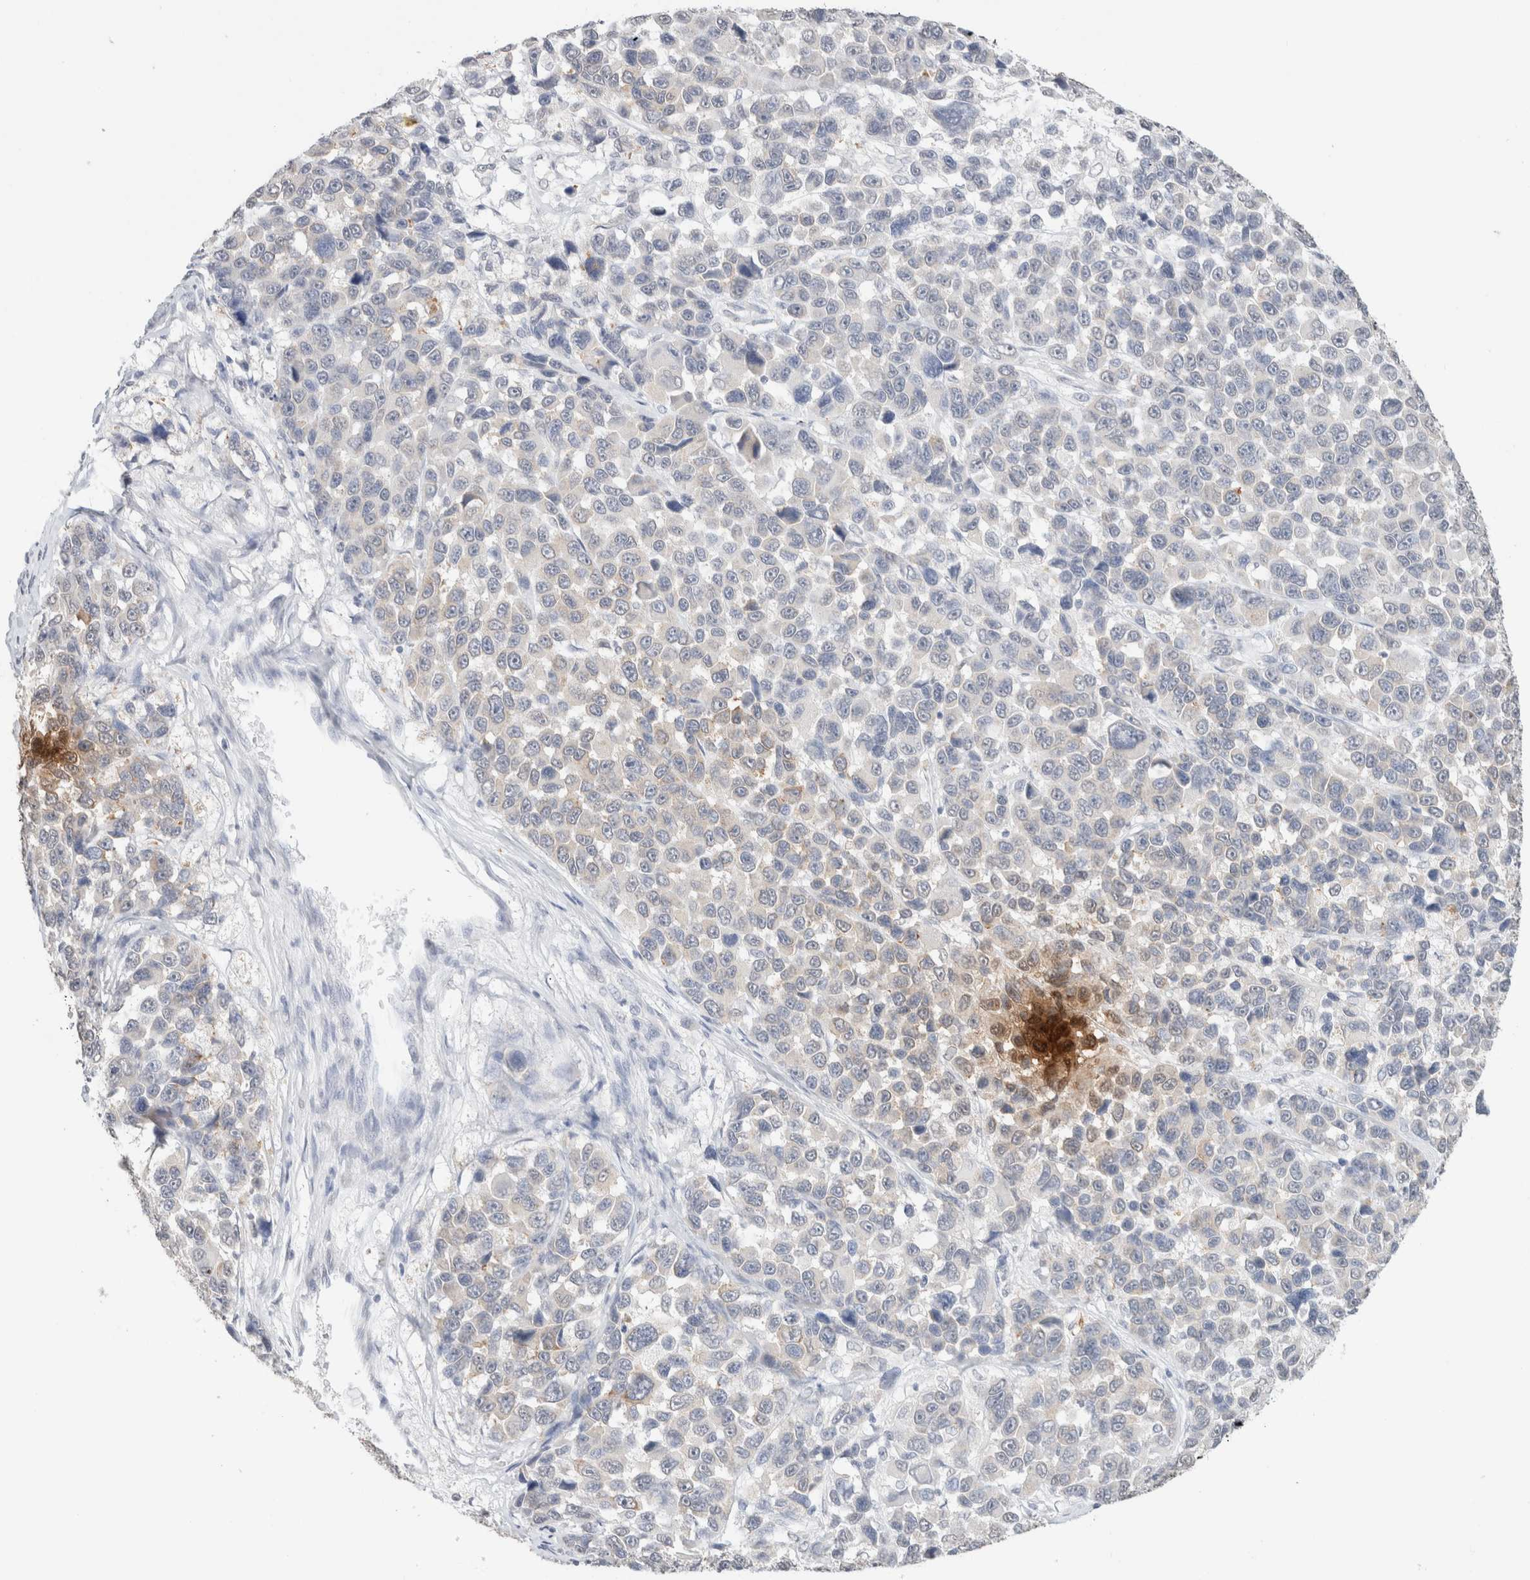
{"staining": {"intensity": "negative", "quantity": "none", "location": "none"}, "tissue": "melanoma", "cell_type": "Tumor cells", "image_type": "cancer", "snomed": [{"axis": "morphology", "description": "Malignant melanoma, NOS"}, {"axis": "topography", "description": "Skin"}], "caption": "This is a micrograph of IHC staining of malignant melanoma, which shows no positivity in tumor cells.", "gene": "CD80", "patient": {"sex": "male", "age": 53}}